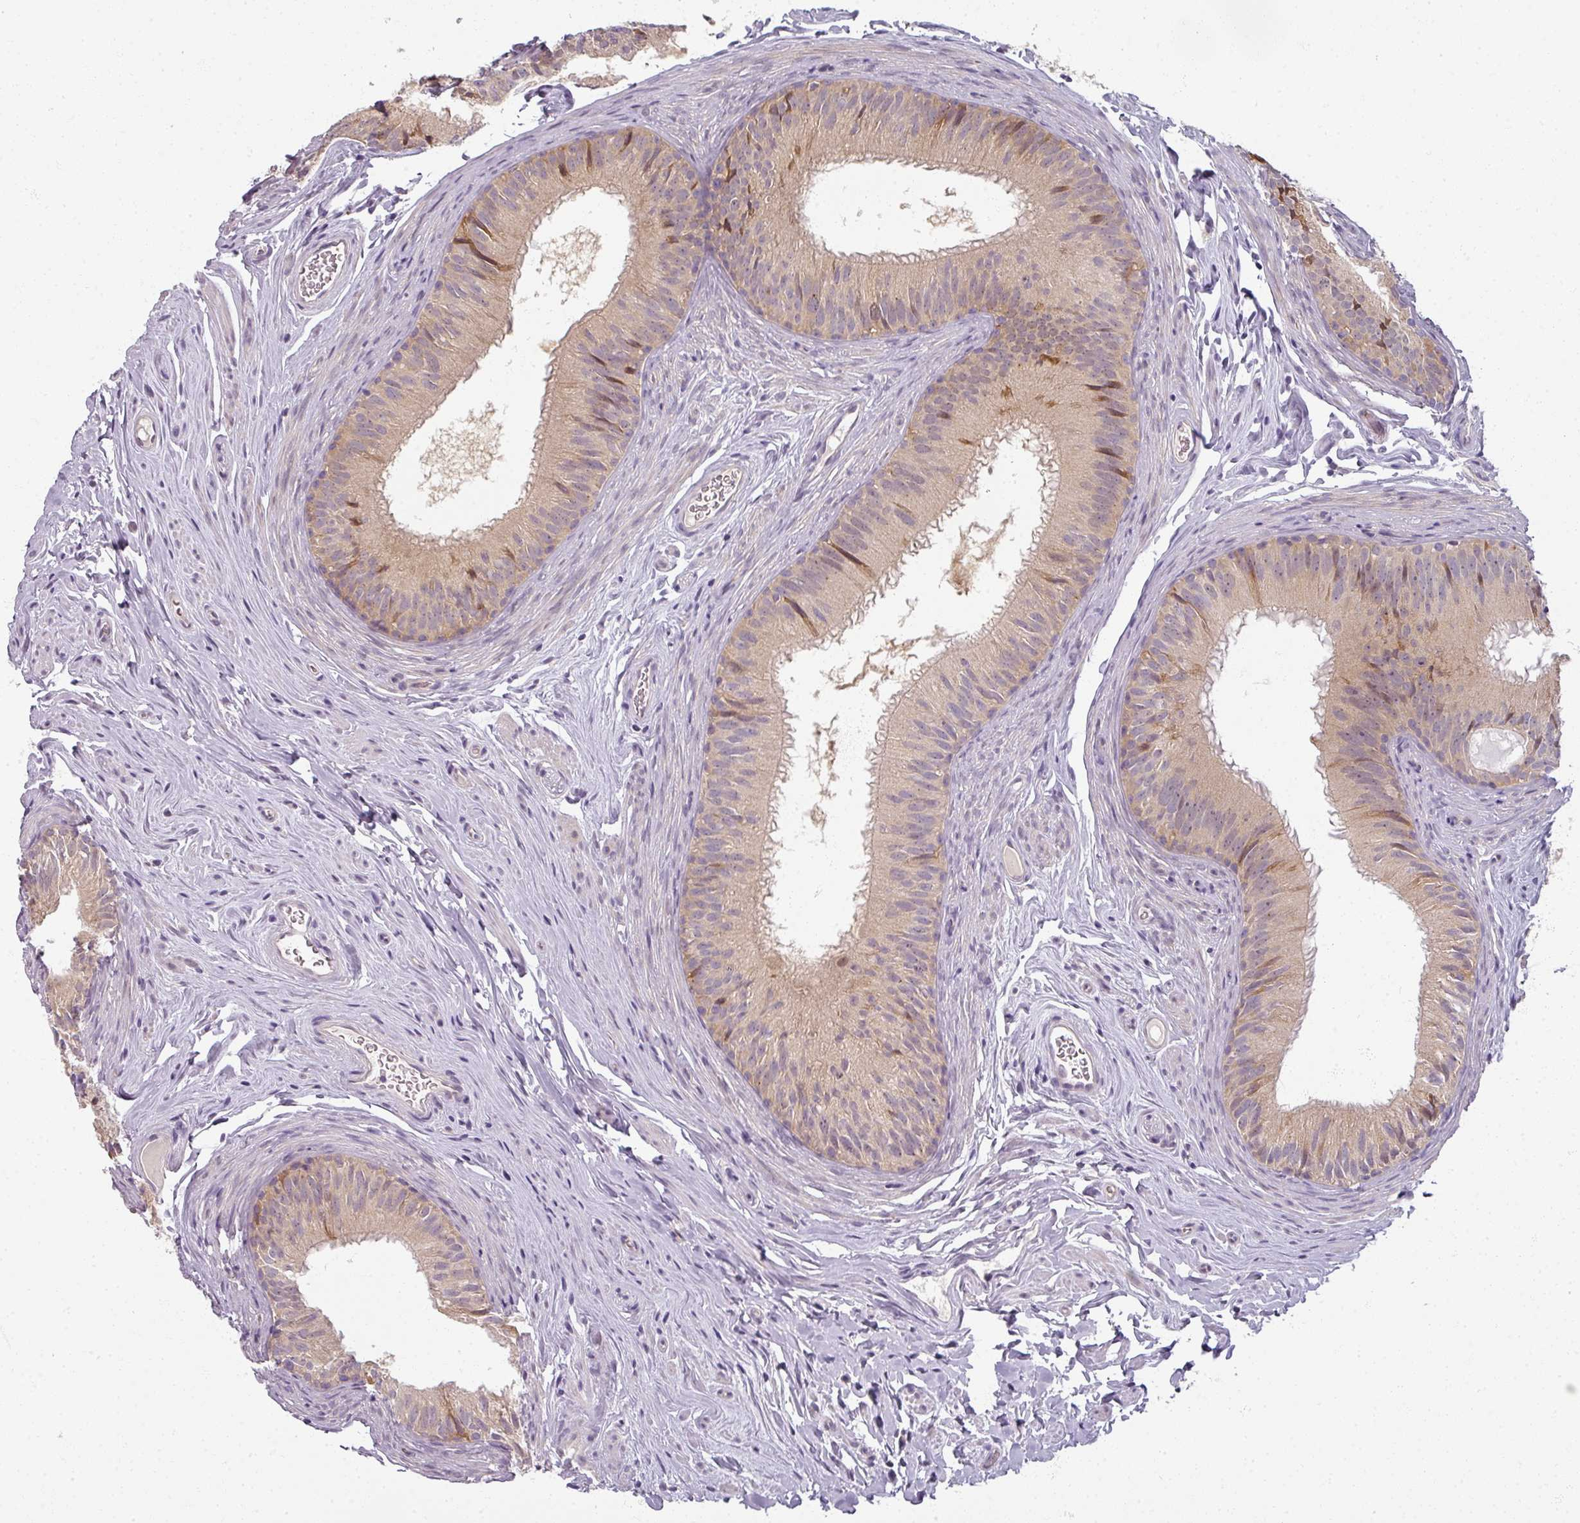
{"staining": {"intensity": "weak", "quantity": "25%-75%", "location": "cytoplasmic/membranous,nuclear"}, "tissue": "epididymis", "cell_type": "Glandular cells", "image_type": "normal", "snomed": [{"axis": "morphology", "description": "Normal tissue, NOS"}, {"axis": "topography", "description": "Epididymis, spermatic cord, NOS"}], "caption": "About 25%-75% of glandular cells in benign human epididymis display weak cytoplasmic/membranous,nuclear protein staining as visualized by brown immunohistochemical staining.", "gene": "MYMK", "patient": {"sex": "male", "age": 25}}